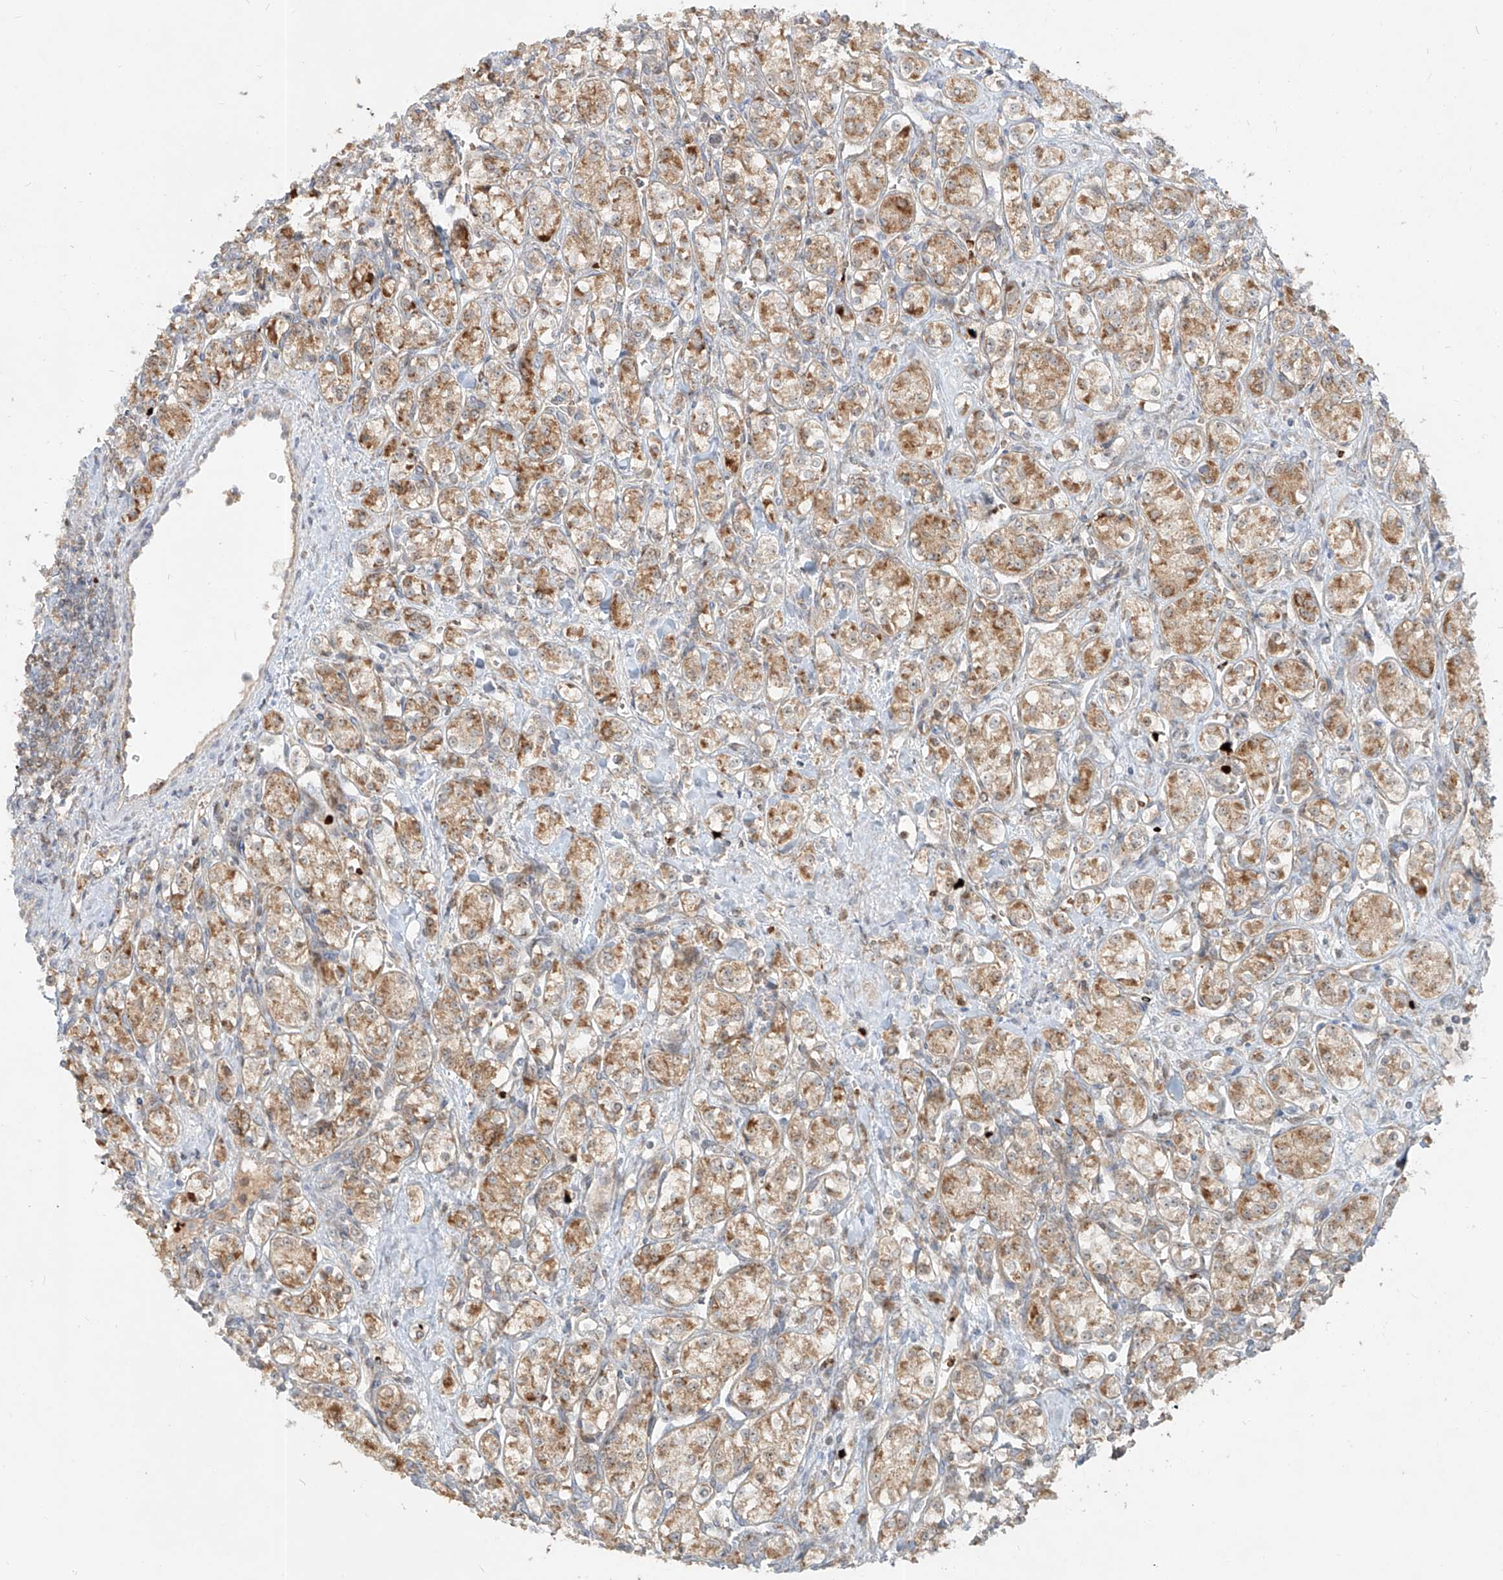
{"staining": {"intensity": "moderate", "quantity": ">75%", "location": "cytoplasmic/membranous"}, "tissue": "renal cancer", "cell_type": "Tumor cells", "image_type": "cancer", "snomed": [{"axis": "morphology", "description": "Adenocarcinoma, NOS"}, {"axis": "topography", "description": "Kidney"}], "caption": "A histopathology image of human renal adenocarcinoma stained for a protein demonstrates moderate cytoplasmic/membranous brown staining in tumor cells.", "gene": "FGD2", "patient": {"sex": "male", "age": 77}}